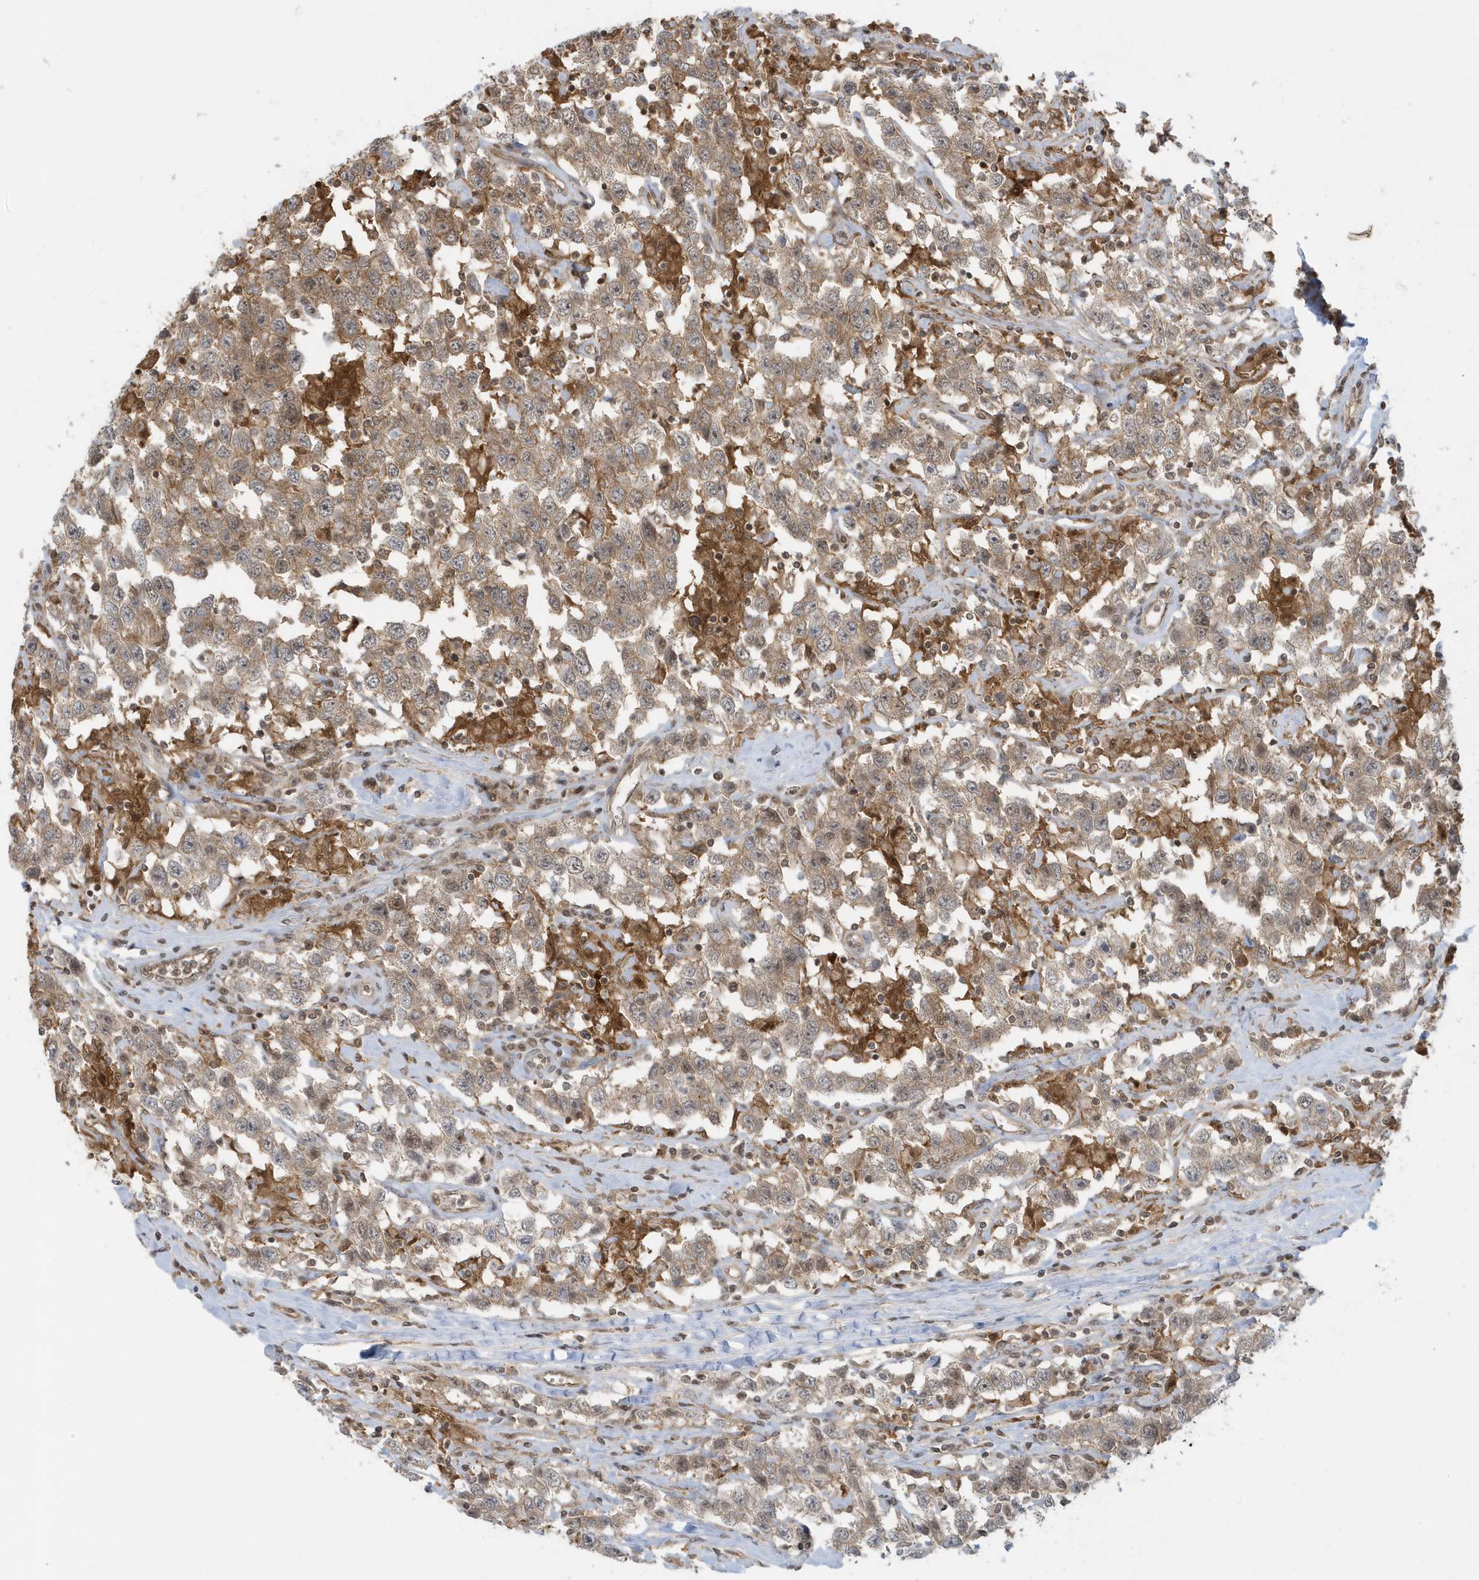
{"staining": {"intensity": "weak", "quantity": ">75%", "location": "cytoplasmic/membranous"}, "tissue": "testis cancer", "cell_type": "Tumor cells", "image_type": "cancer", "snomed": [{"axis": "morphology", "description": "Seminoma, NOS"}, {"axis": "topography", "description": "Testis"}], "caption": "Weak cytoplasmic/membranous staining is present in approximately >75% of tumor cells in testis cancer. (DAB (3,3'-diaminobenzidine) IHC with brightfield microscopy, high magnification).", "gene": "PPP1R7", "patient": {"sex": "male", "age": 41}}